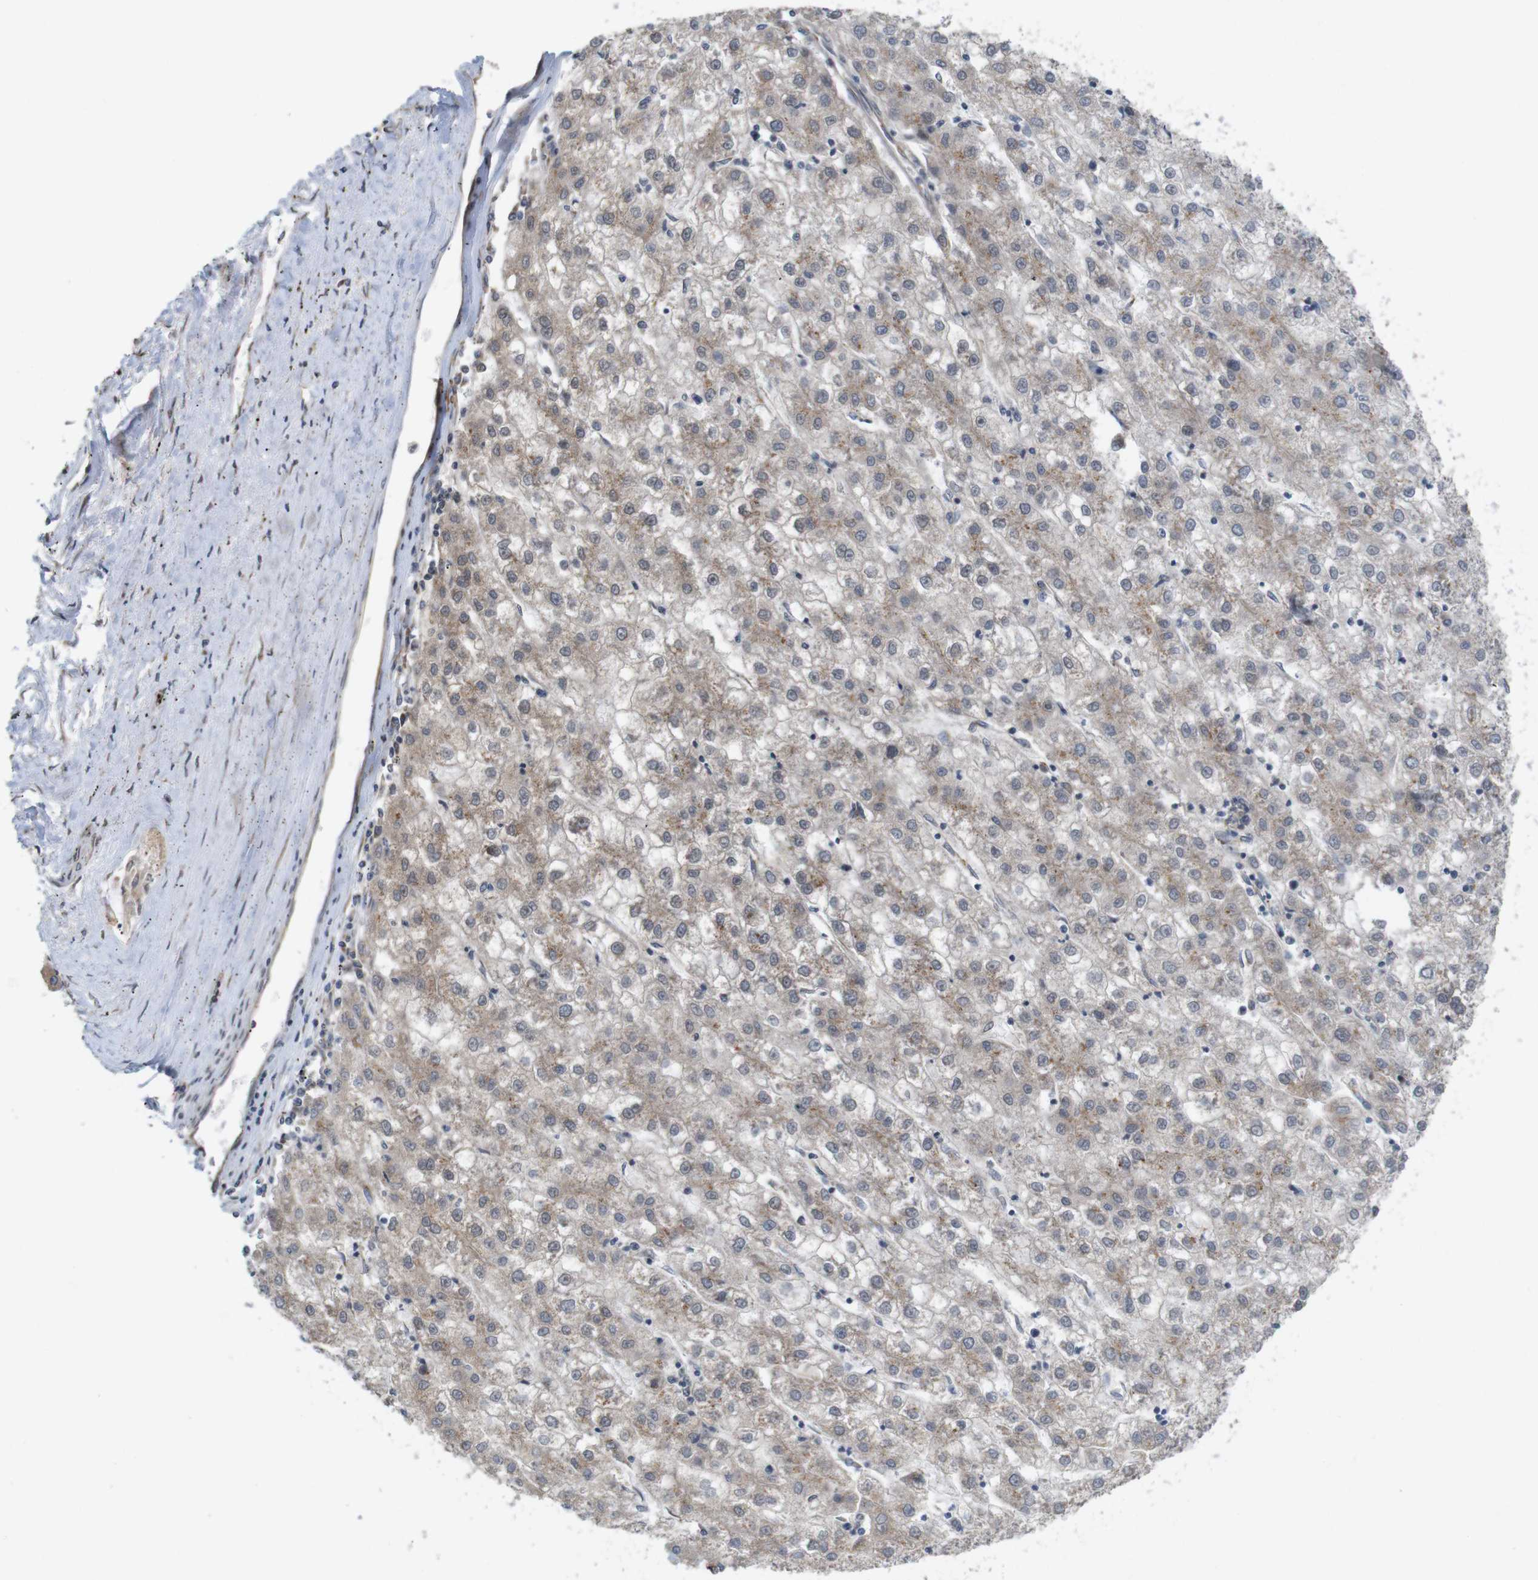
{"staining": {"intensity": "weak", "quantity": ">75%", "location": "cytoplasmic/membranous"}, "tissue": "liver cancer", "cell_type": "Tumor cells", "image_type": "cancer", "snomed": [{"axis": "morphology", "description": "Carcinoma, Hepatocellular, NOS"}, {"axis": "topography", "description": "Liver"}], "caption": "Immunohistochemistry of liver hepatocellular carcinoma shows low levels of weak cytoplasmic/membranous staining in about >75% of tumor cells.", "gene": "EFCAB14", "patient": {"sex": "male", "age": 72}}